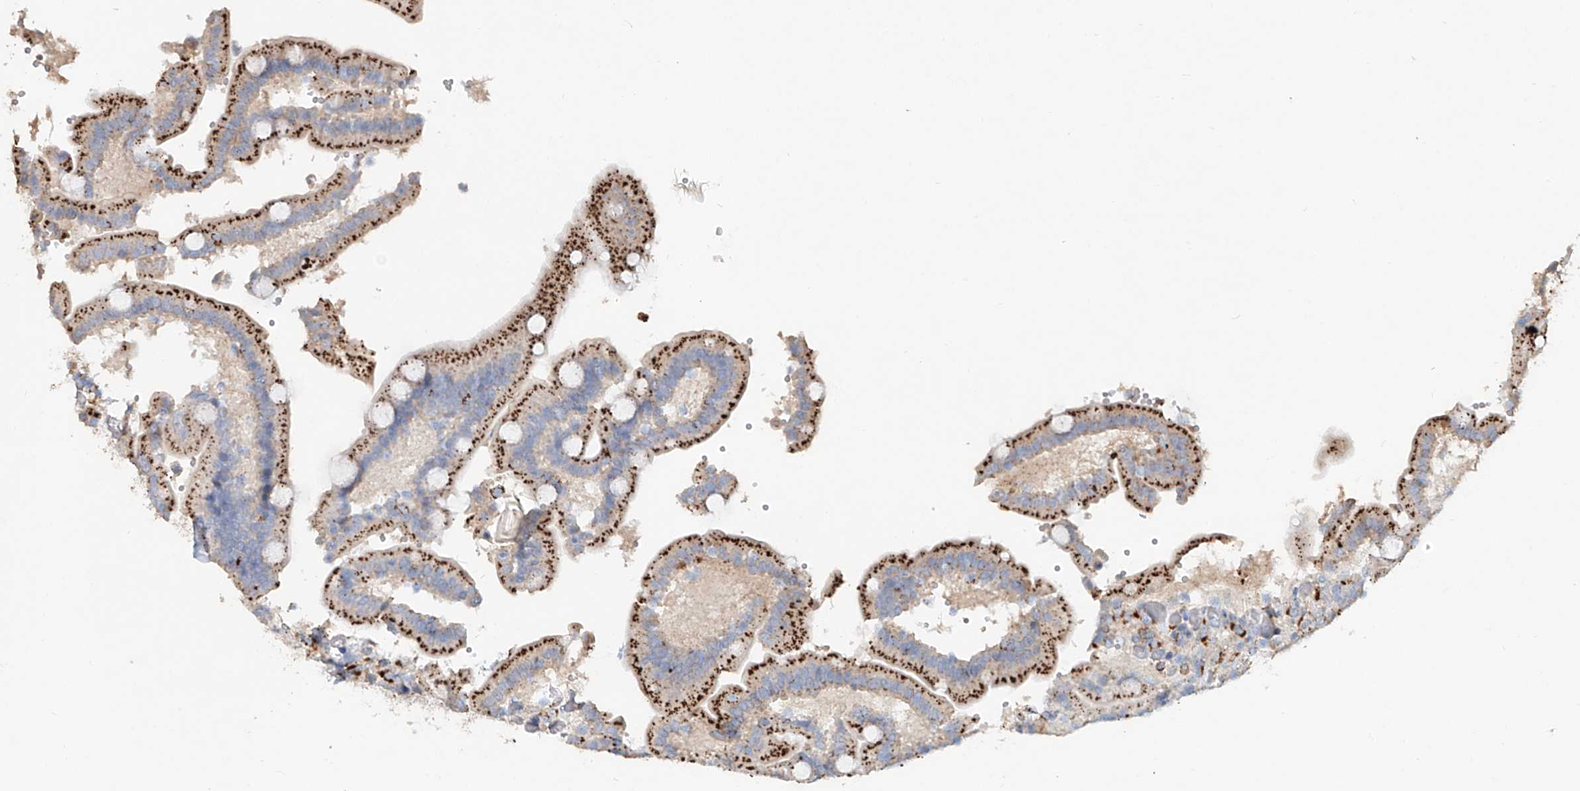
{"staining": {"intensity": "strong", "quantity": "25%-75%", "location": "cytoplasmic/membranous"}, "tissue": "duodenum", "cell_type": "Glandular cells", "image_type": "normal", "snomed": [{"axis": "morphology", "description": "Normal tissue, NOS"}, {"axis": "topography", "description": "Duodenum"}], "caption": "Immunohistochemical staining of unremarkable human duodenum reveals 25%-75% levels of strong cytoplasmic/membranous protein positivity in approximately 25%-75% of glandular cells.", "gene": "TRIM47", "patient": {"sex": "female", "age": 62}}